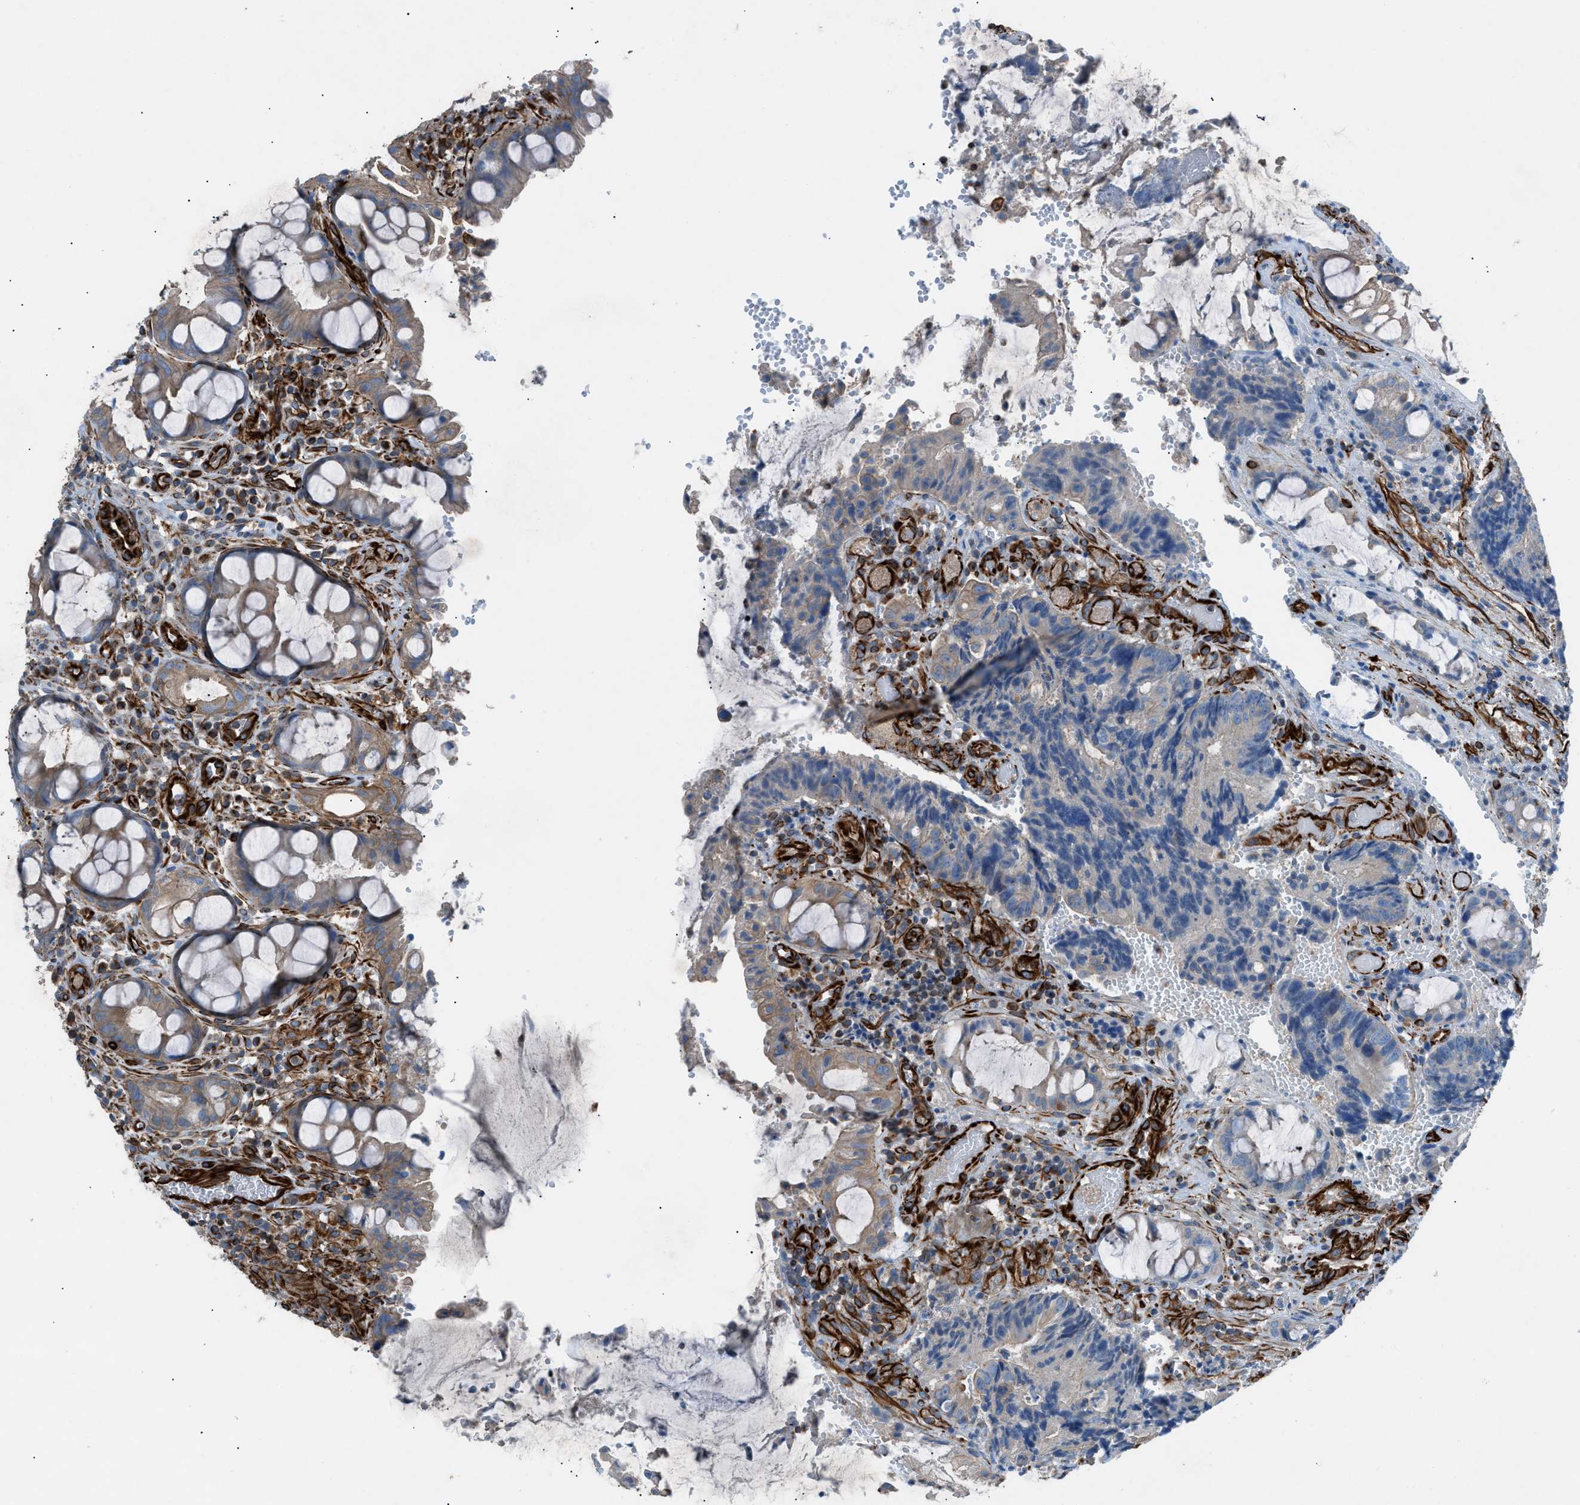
{"staining": {"intensity": "weak", "quantity": "<25%", "location": "cytoplasmic/membranous"}, "tissue": "colorectal cancer", "cell_type": "Tumor cells", "image_type": "cancer", "snomed": [{"axis": "morphology", "description": "Adenocarcinoma, NOS"}, {"axis": "topography", "description": "Colon"}], "caption": "Colorectal cancer was stained to show a protein in brown. There is no significant staining in tumor cells.", "gene": "CABP7", "patient": {"sex": "female", "age": 57}}